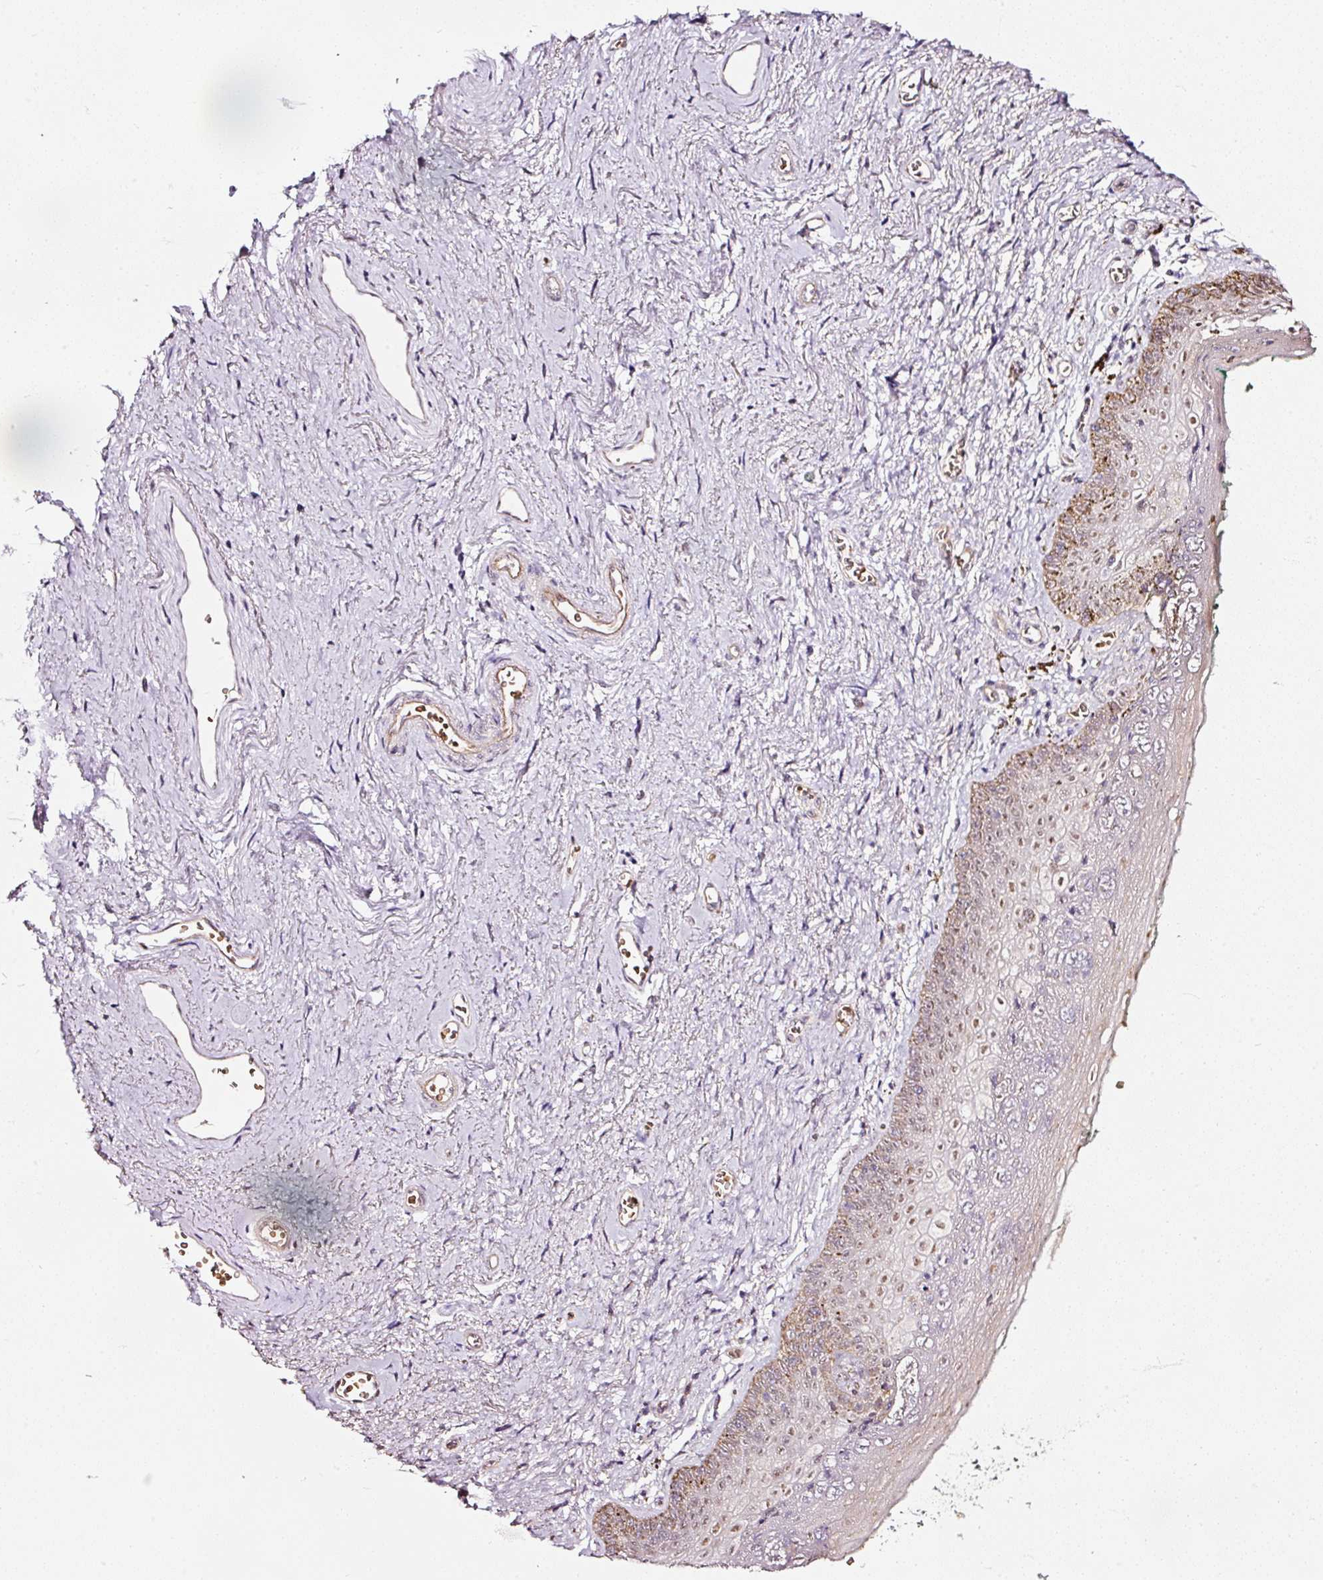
{"staining": {"intensity": "moderate", "quantity": "25%-75%", "location": "cytoplasmic/membranous,nuclear"}, "tissue": "vagina", "cell_type": "Squamous epithelial cells", "image_type": "normal", "snomed": [{"axis": "morphology", "description": "Normal tissue, NOS"}, {"axis": "topography", "description": "Vulva"}, {"axis": "topography", "description": "Vagina"}, {"axis": "topography", "description": "Peripheral nerve tissue"}], "caption": "The immunohistochemical stain highlights moderate cytoplasmic/membranous,nuclear positivity in squamous epithelial cells of normal vagina.", "gene": "ZNF460", "patient": {"sex": "female", "age": 66}}